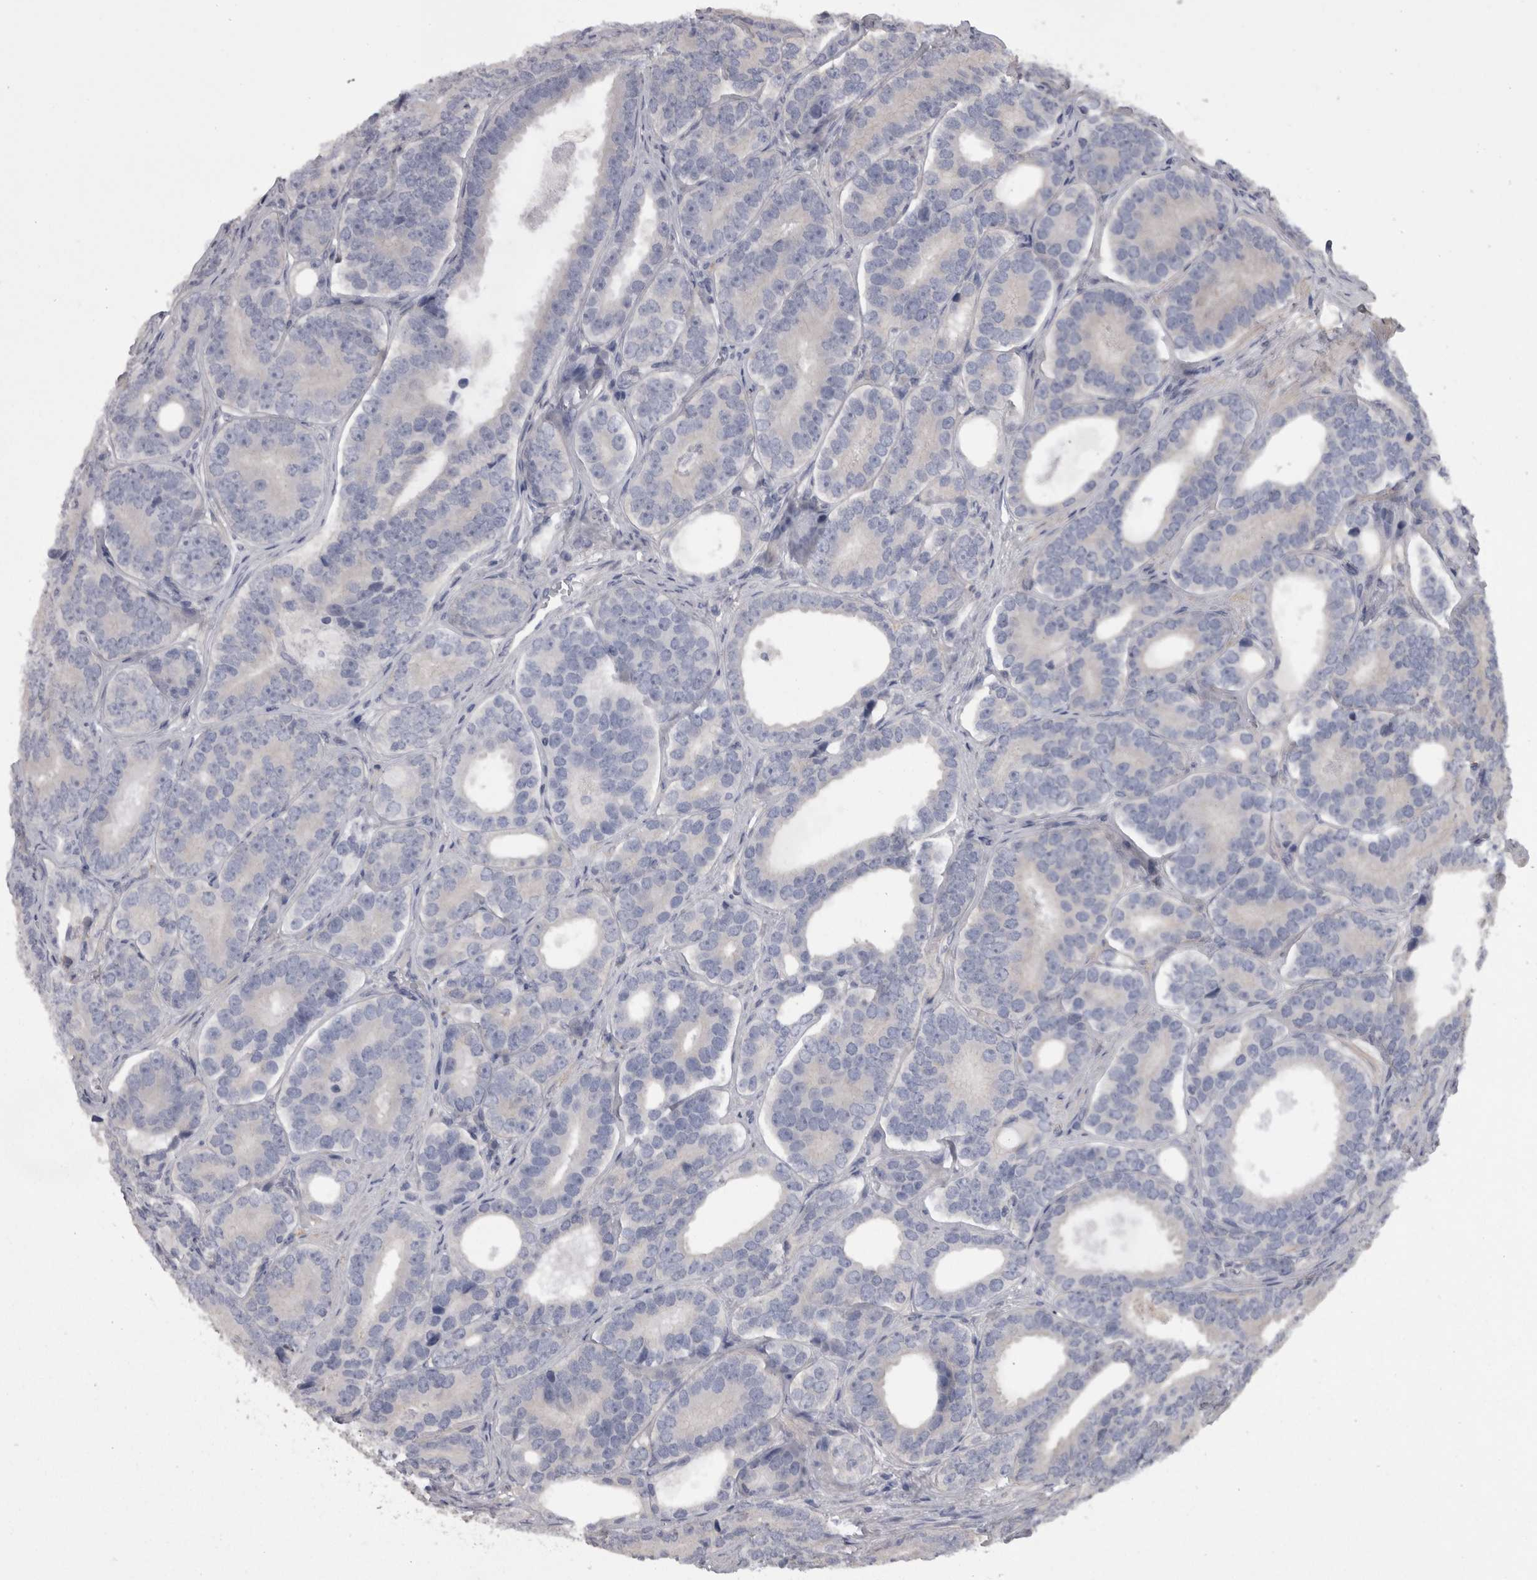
{"staining": {"intensity": "weak", "quantity": "<25%", "location": "cytoplasmic/membranous"}, "tissue": "prostate cancer", "cell_type": "Tumor cells", "image_type": "cancer", "snomed": [{"axis": "morphology", "description": "Adenocarcinoma, High grade"}, {"axis": "topography", "description": "Prostate"}], "caption": "Immunohistochemistry (IHC) histopathology image of prostate high-grade adenocarcinoma stained for a protein (brown), which exhibits no staining in tumor cells.", "gene": "CAMK2D", "patient": {"sex": "male", "age": 56}}